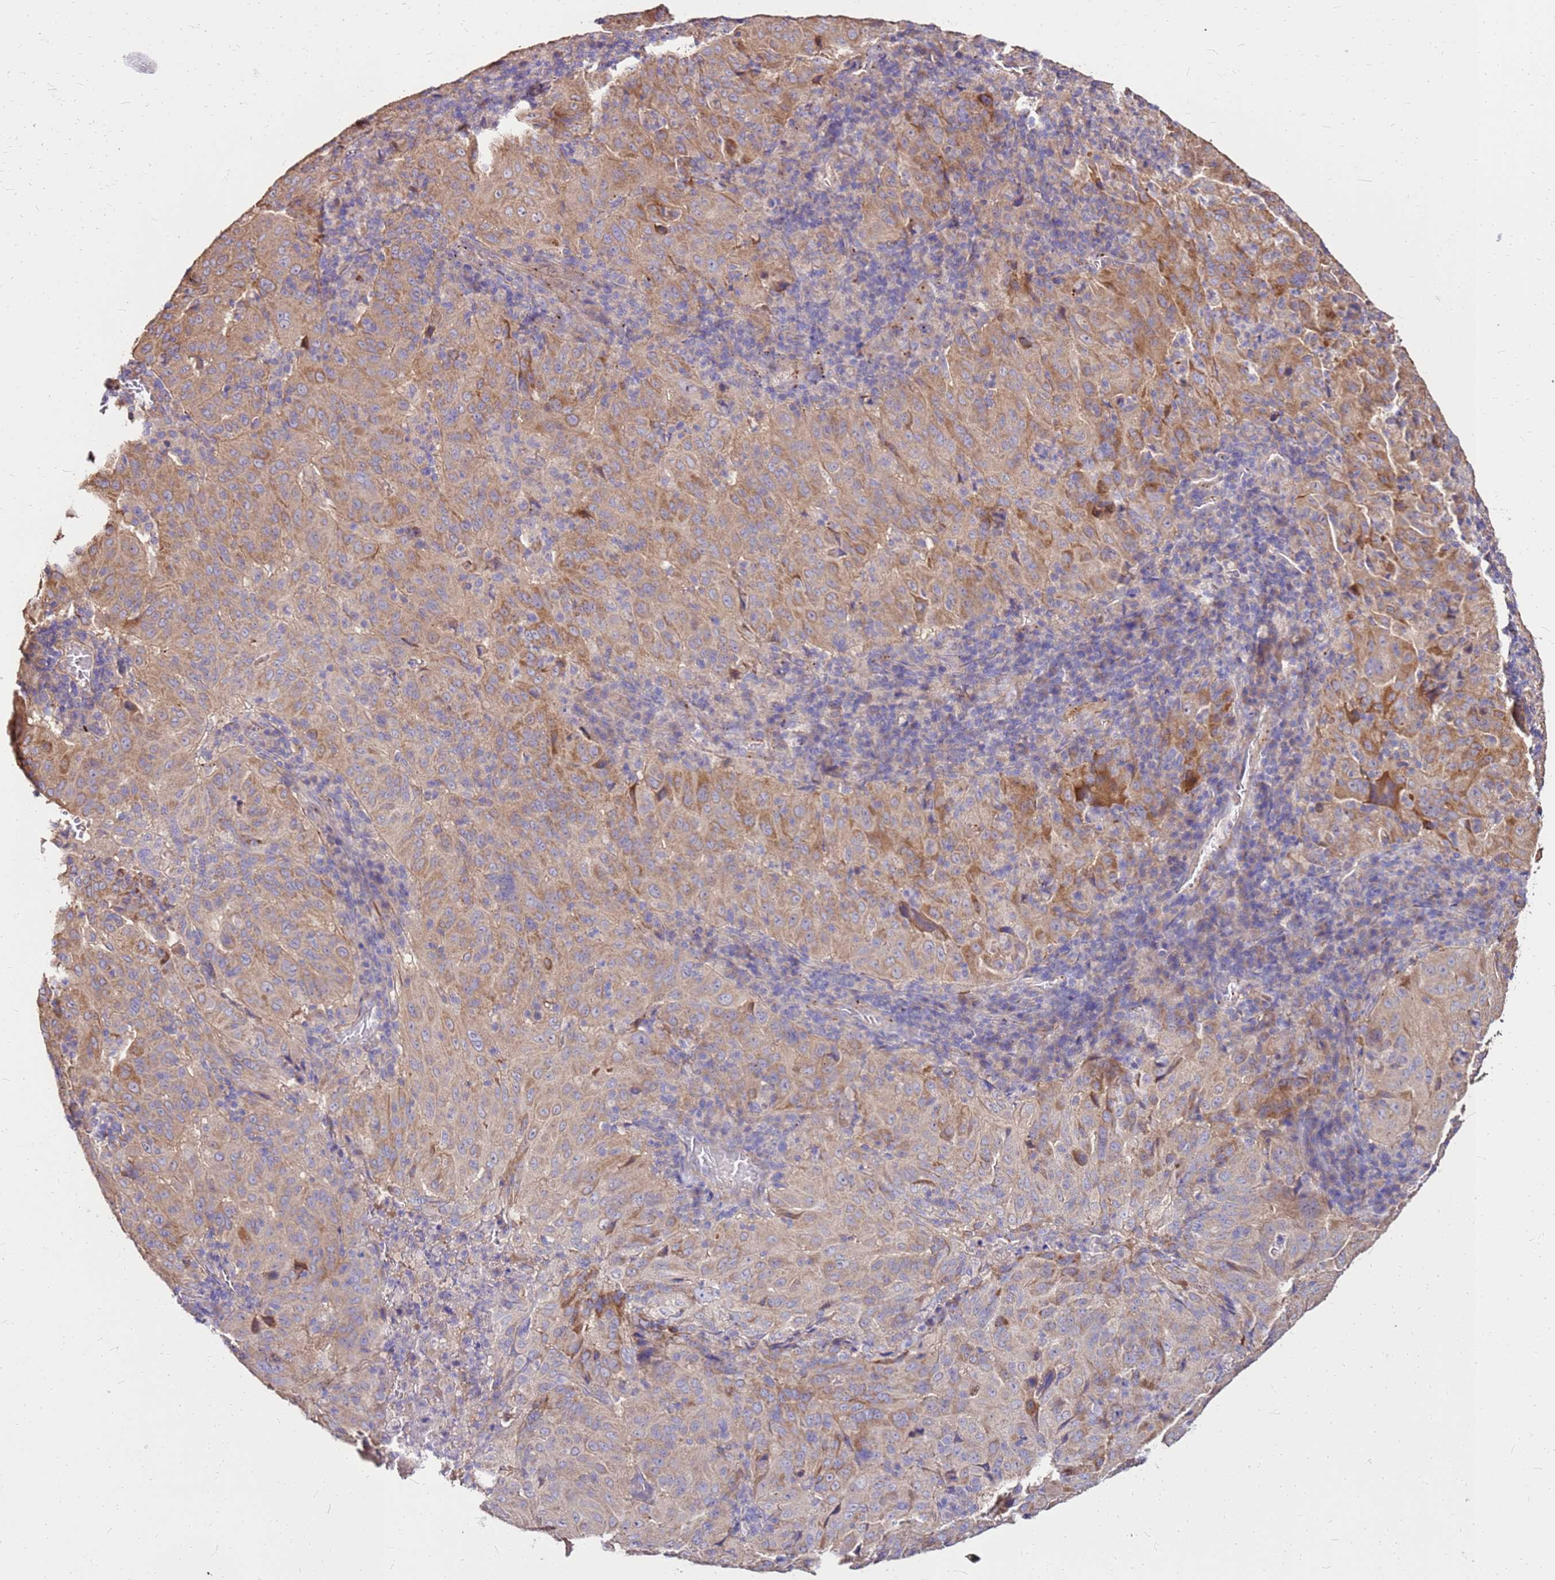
{"staining": {"intensity": "moderate", "quantity": "25%-75%", "location": "cytoplasmic/membranous"}, "tissue": "pancreatic cancer", "cell_type": "Tumor cells", "image_type": "cancer", "snomed": [{"axis": "morphology", "description": "Adenocarcinoma, NOS"}, {"axis": "topography", "description": "Pancreas"}], "caption": "Brown immunohistochemical staining in human adenocarcinoma (pancreatic) shows moderate cytoplasmic/membranous expression in approximately 25%-75% of tumor cells. (DAB IHC with brightfield microscopy, high magnification).", "gene": "EXD3", "patient": {"sex": "male", "age": 63}}